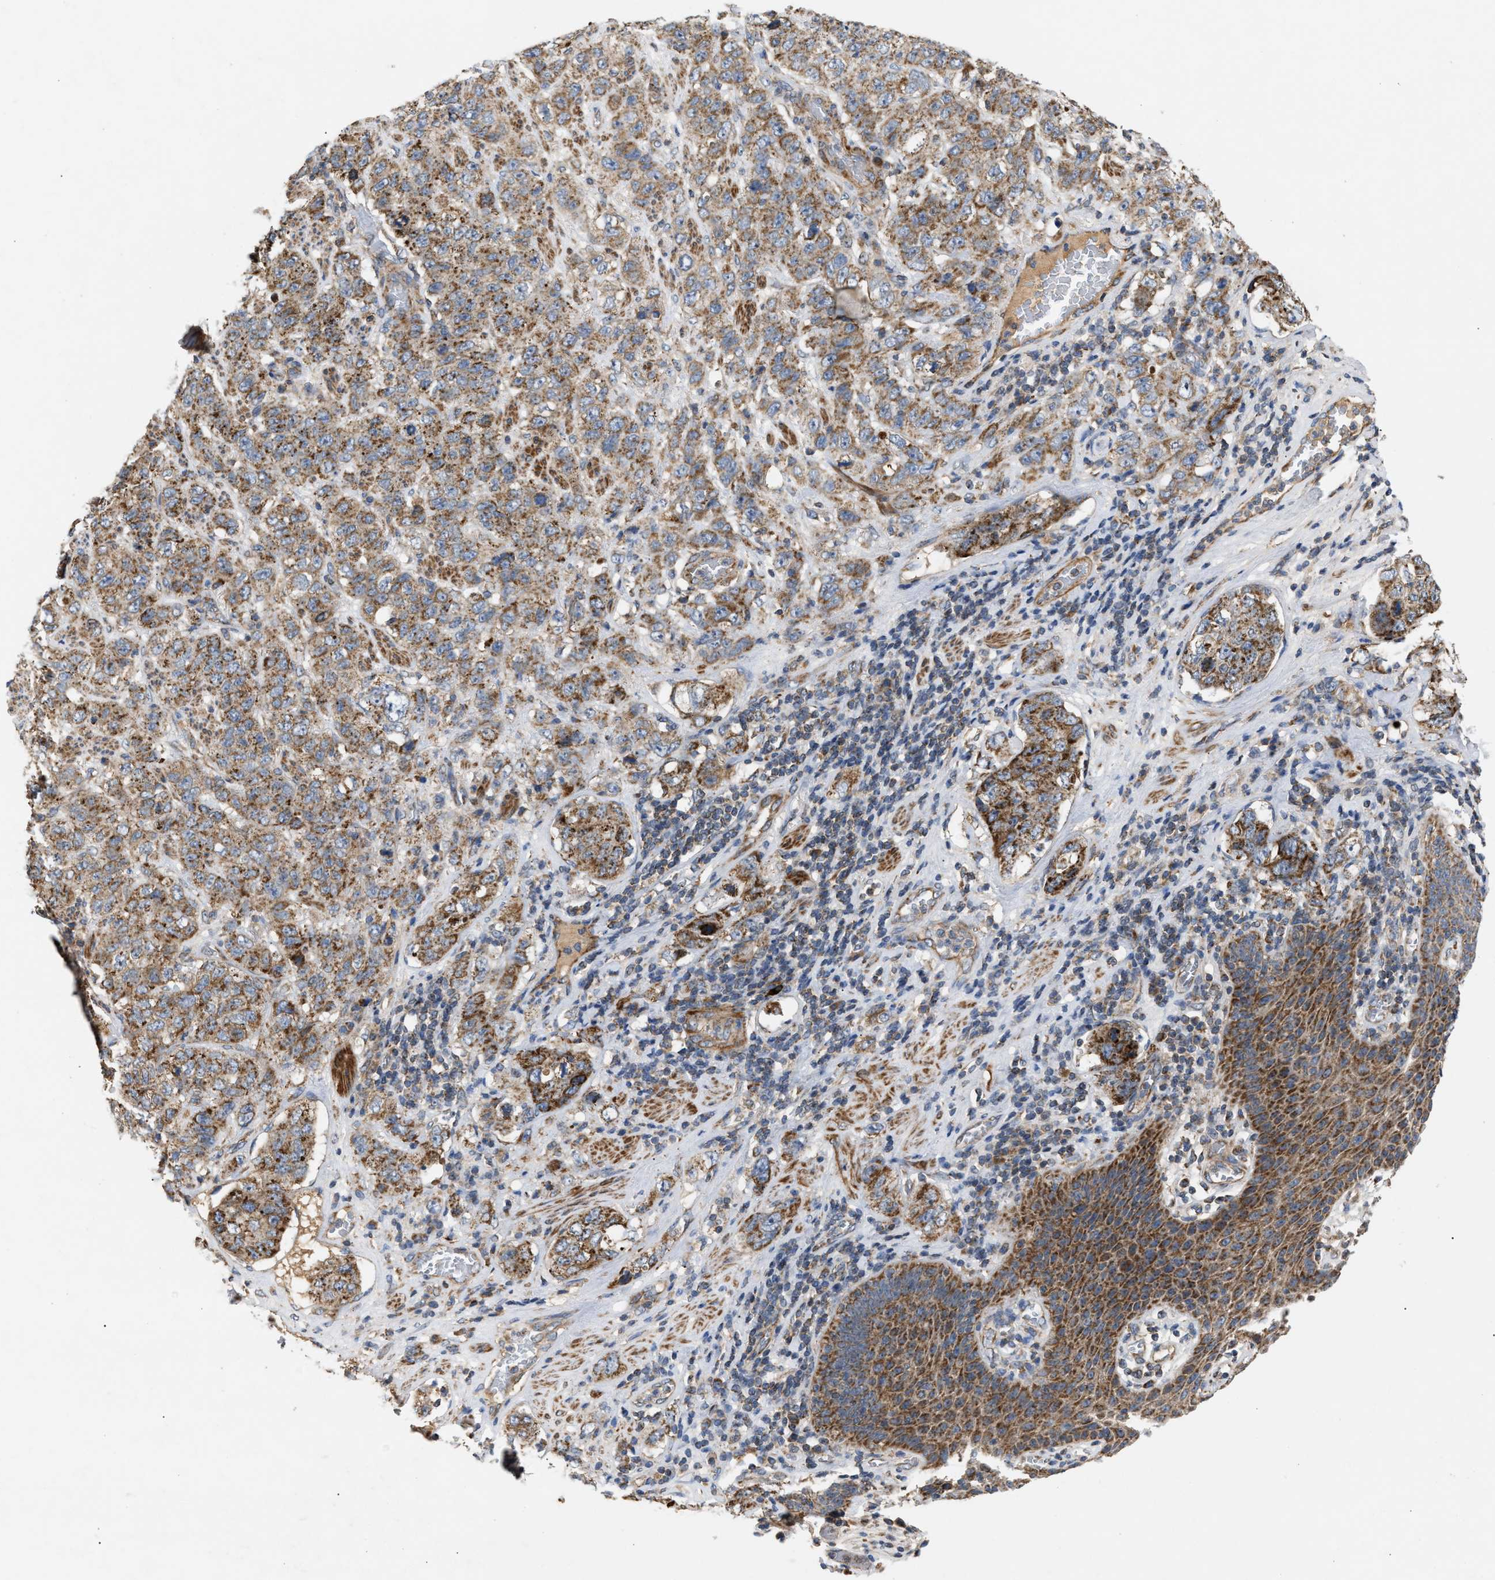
{"staining": {"intensity": "moderate", "quantity": ">75%", "location": "cytoplasmic/membranous"}, "tissue": "stomach cancer", "cell_type": "Tumor cells", "image_type": "cancer", "snomed": [{"axis": "morphology", "description": "Adenocarcinoma, NOS"}, {"axis": "topography", "description": "Stomach"}], "caption": "Protein expression analysis of stomach adenocarcinoma displays moderate cytoplasmic/membranous staining in about >75% of tumor cells.", "gene": "TACO1", "patient": {"sex": "male", "age": 48}}